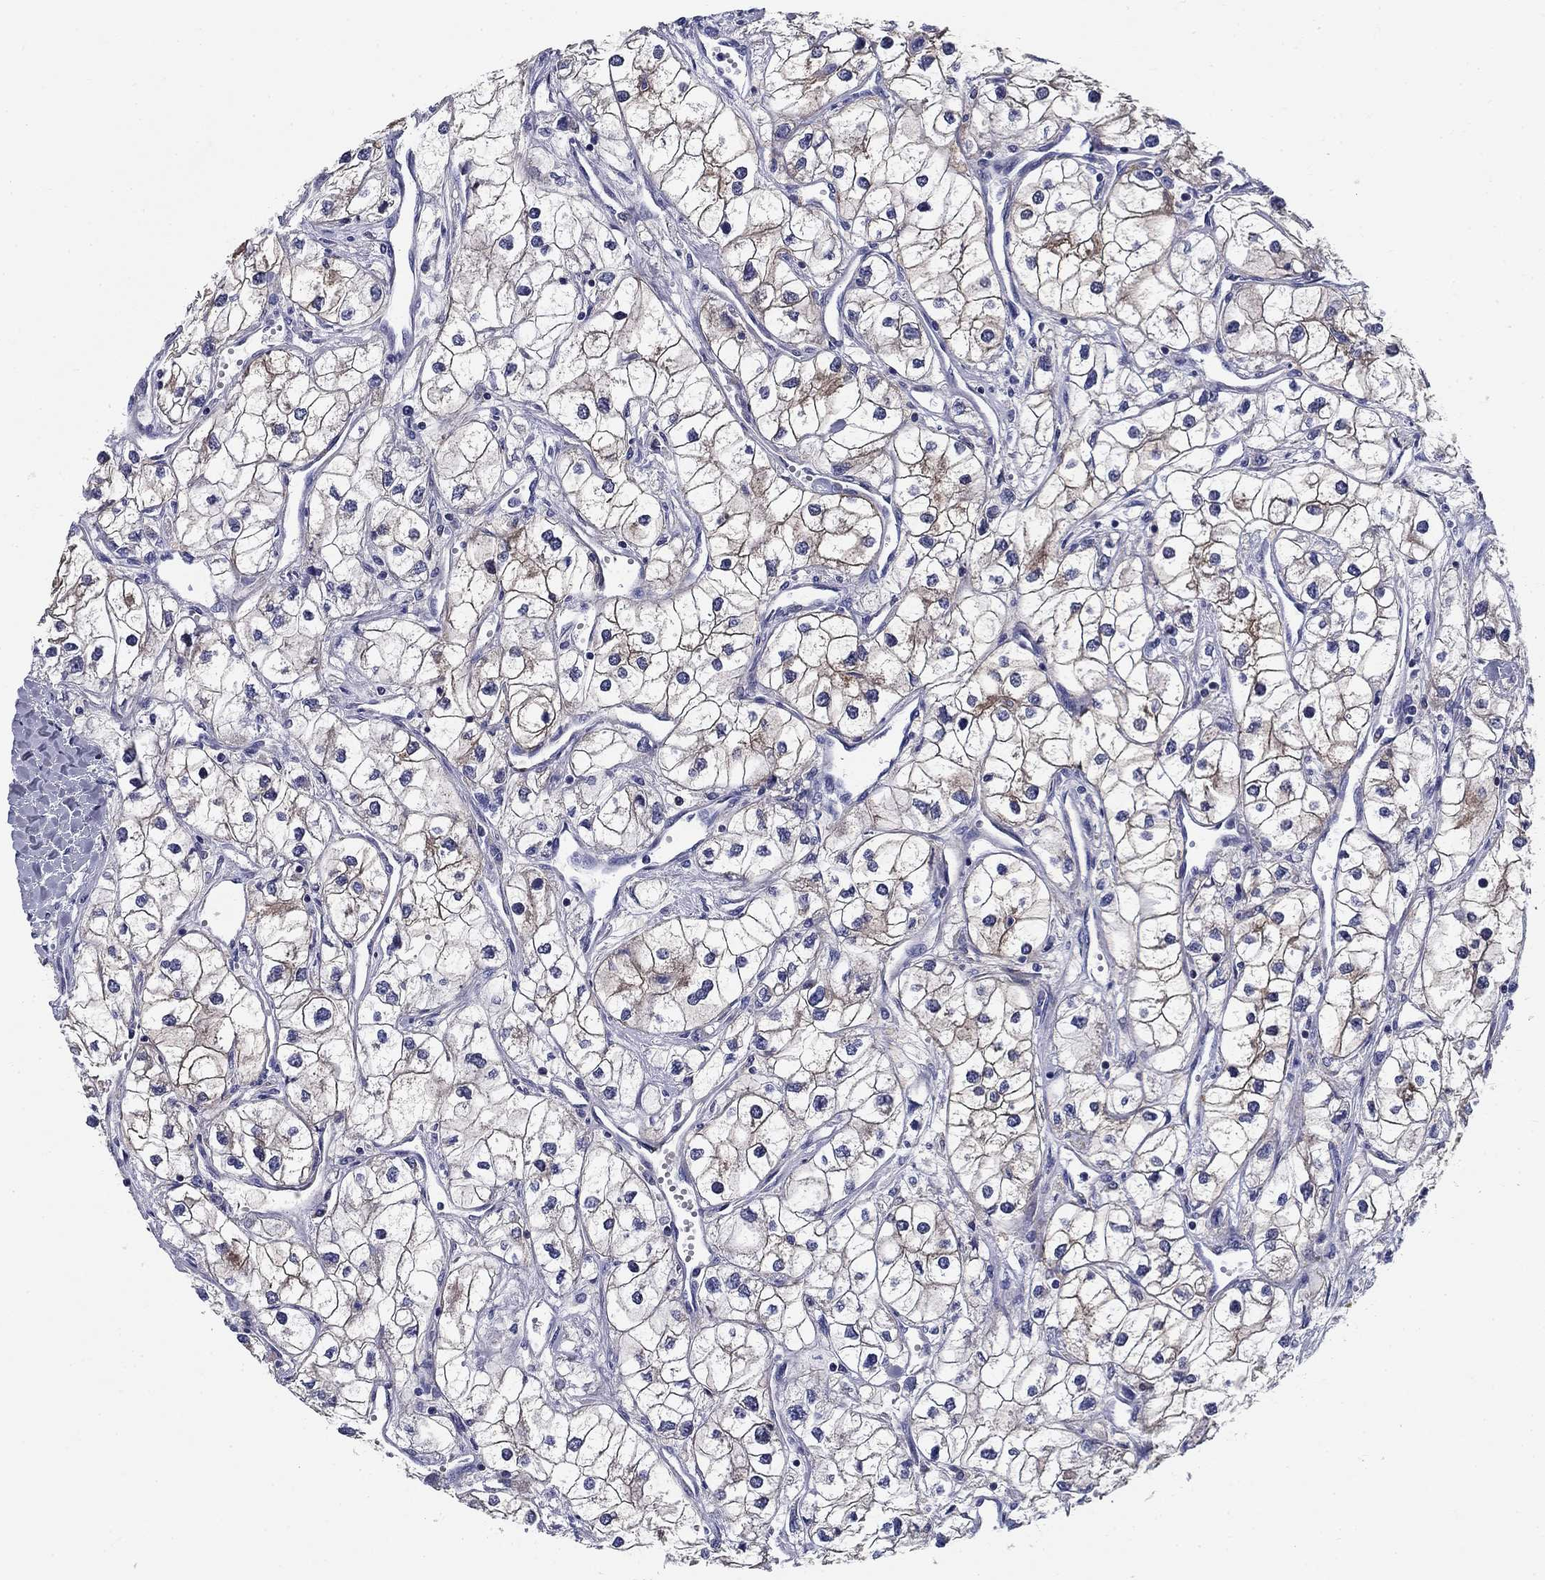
{"staining": {"intensity": "moderate", "quantity": "25%-75%", "location": "cytoplasmic/membranous"}, "tissue": "renal cancer", "cell_type": "Tumor cells", "image_type": "cancer", "snomed": [{"axis": "morphology", "description": "Adenocarcinoma, NOS"}, {"axis": "topography", "description": "Kidney"}], "caption": "DAB (3,3'-diaminobenzidine) immunohistochemical staining of renal adenocarcinoma displays moderate cytoplasmic/membranous protein staining in about 25%-75% of tumor cells. Using DAB (3,3'-diaminobenzidine) (brown) and hematoxylin (blue) stains, captured at high magnification using brightfield microscopy.", "gene": "UPB1", "patient": {"sex": "male", "age": 59}}